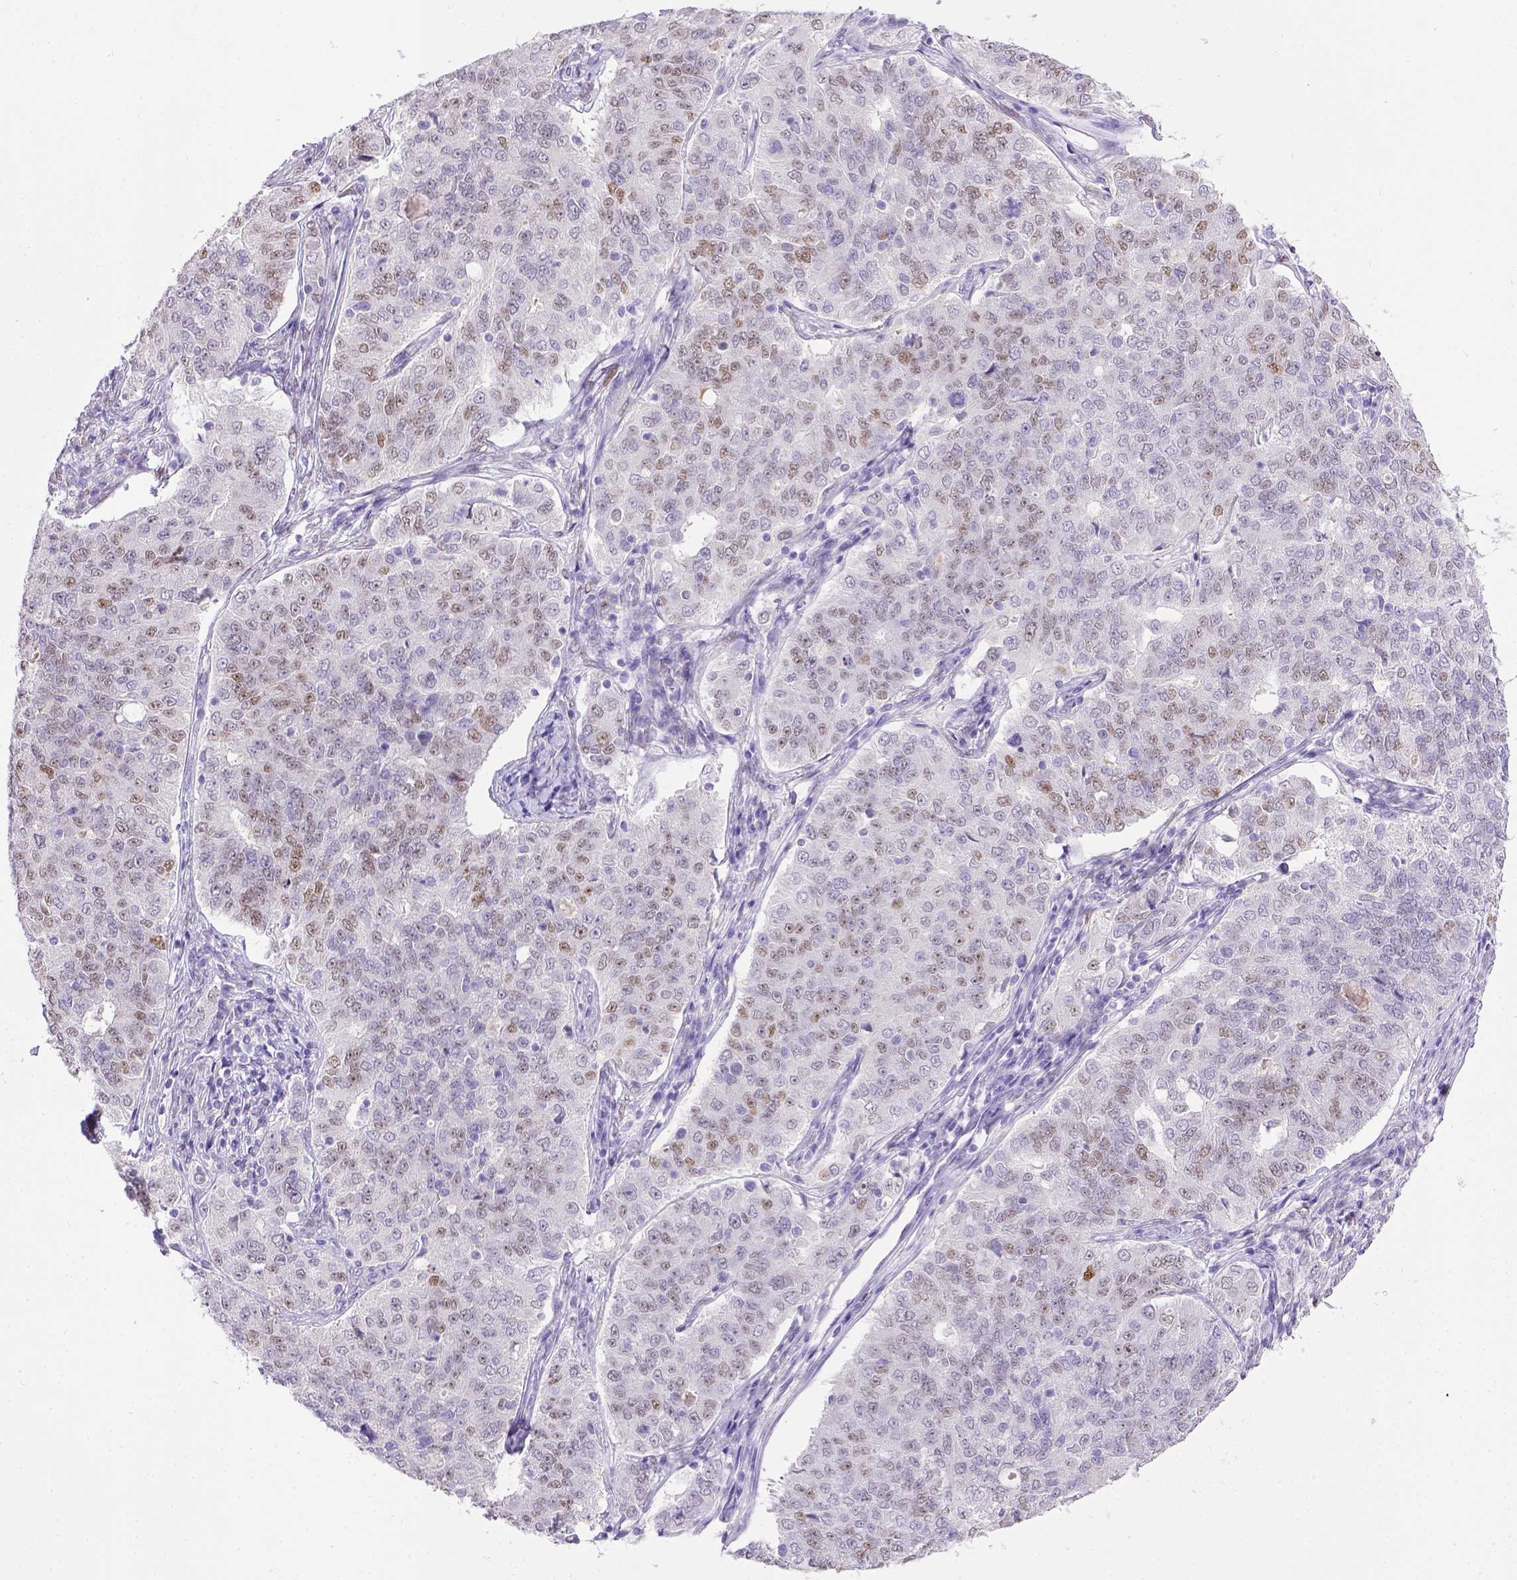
{"staining": {"intensity": "moderate", "quantity": "<25%", "location": "nuclear"}, "tissue": "endometrial cancer", "cell_type": "Tumor cells", "image_type": "cancer", "snomed": [{"axis": "morphology", "description": "Adenocarcinoma, NOS"}, {"axis": "topography", "description": "Endometrium"}], "caption": "Moderate nuclear positivity is identified in about <25% of tumor cells in endometrial adenocarcinoma.", "gene": "ESR1", "patient": {"sex": "female", "age": 43}}